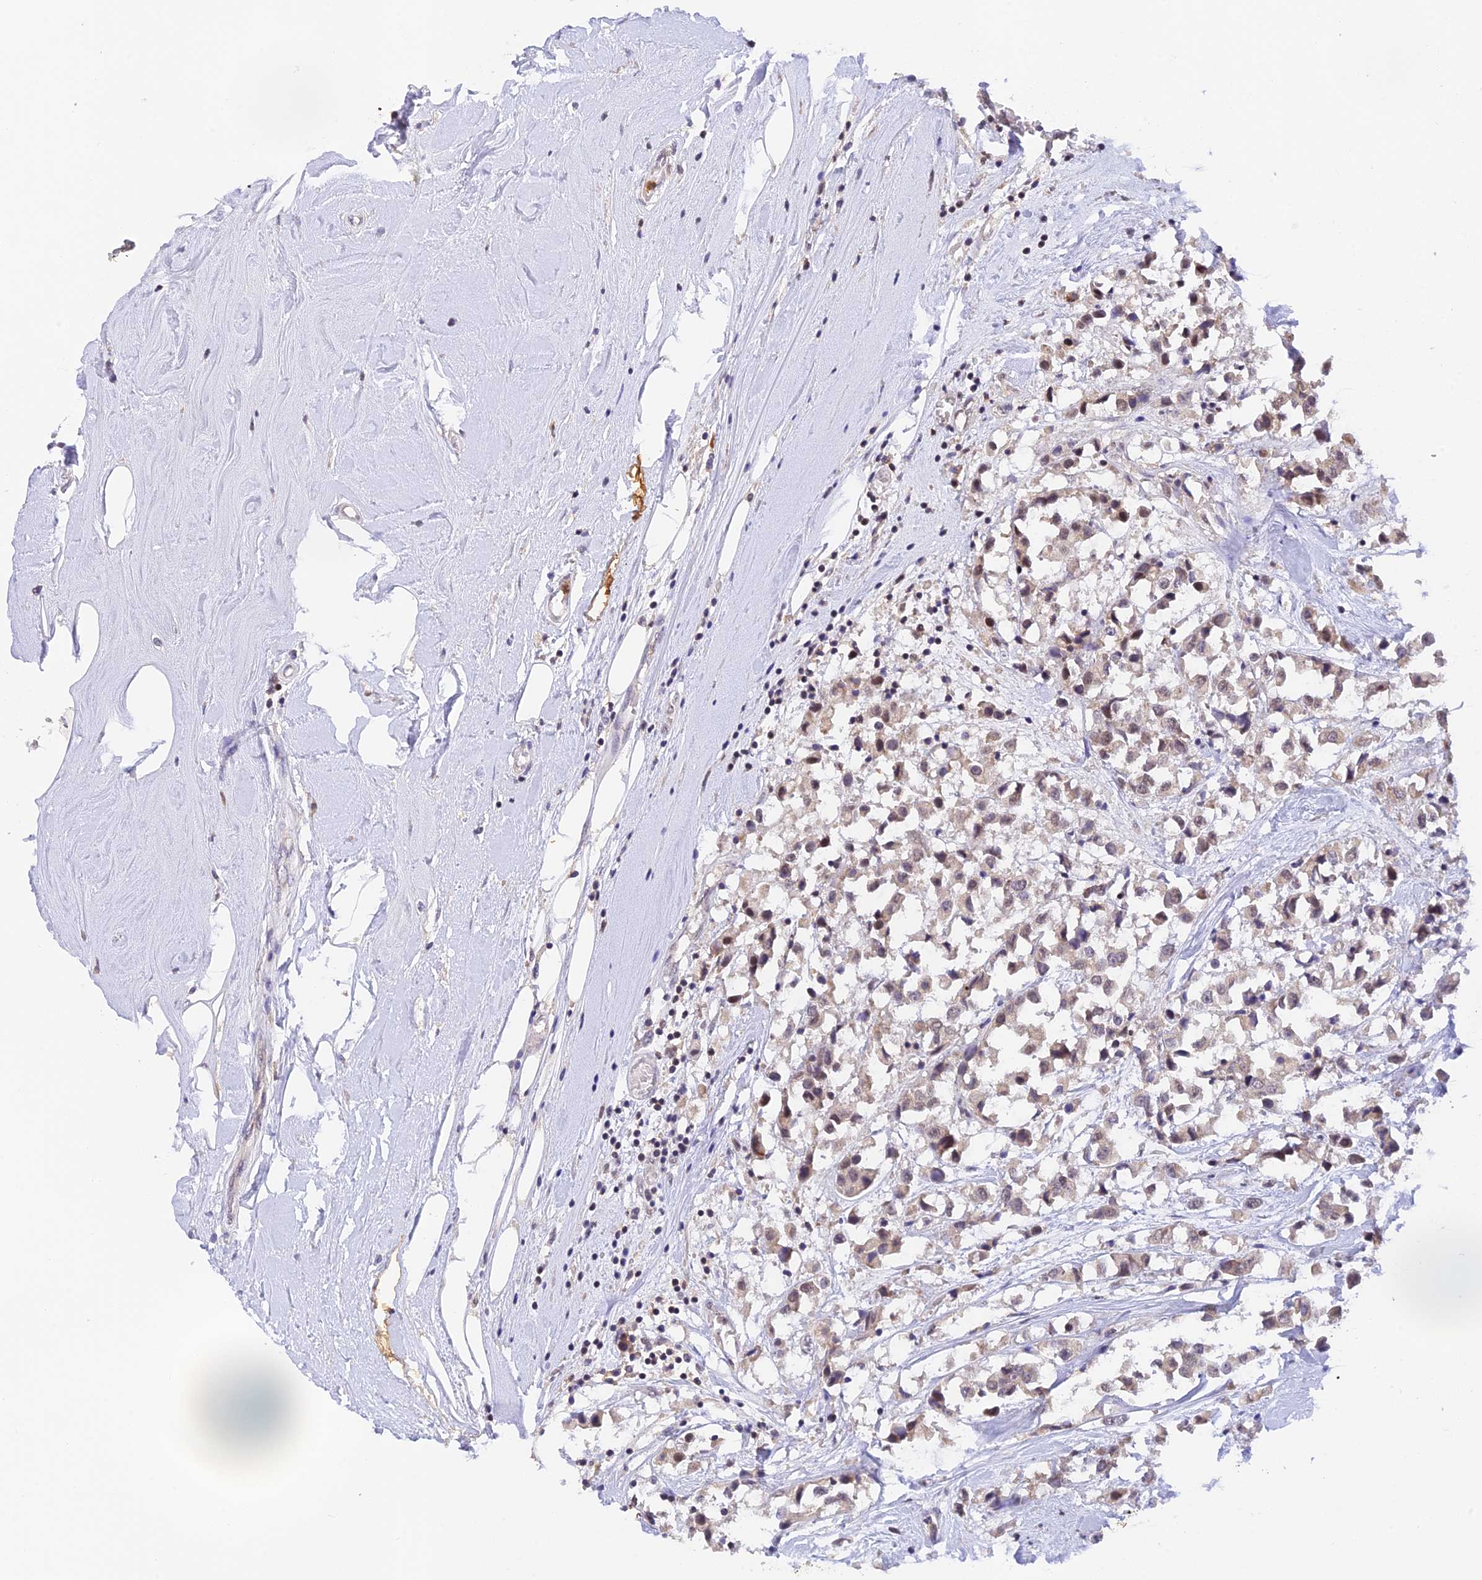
{"staining": {"intensity": "weak", "quantity": "<25%", "location": "nuclear"}, "tissue": "breast cancer", "cell_type": "Tumor cells", "image_type": "cancer", "snomed": [{"axis": "morphology", "description": "Duct carcinoma"}, {"axis": "topography", "description": "Breast"}], "caption": "Tumor cells are negative for brown protein staining in infiltrating ductal carcinoma (breast). (DAB IHC visualized using brightfield microscopy, high magnification).", "gene": "PEX16", "patient": {"sex": "female", "age": 61}}